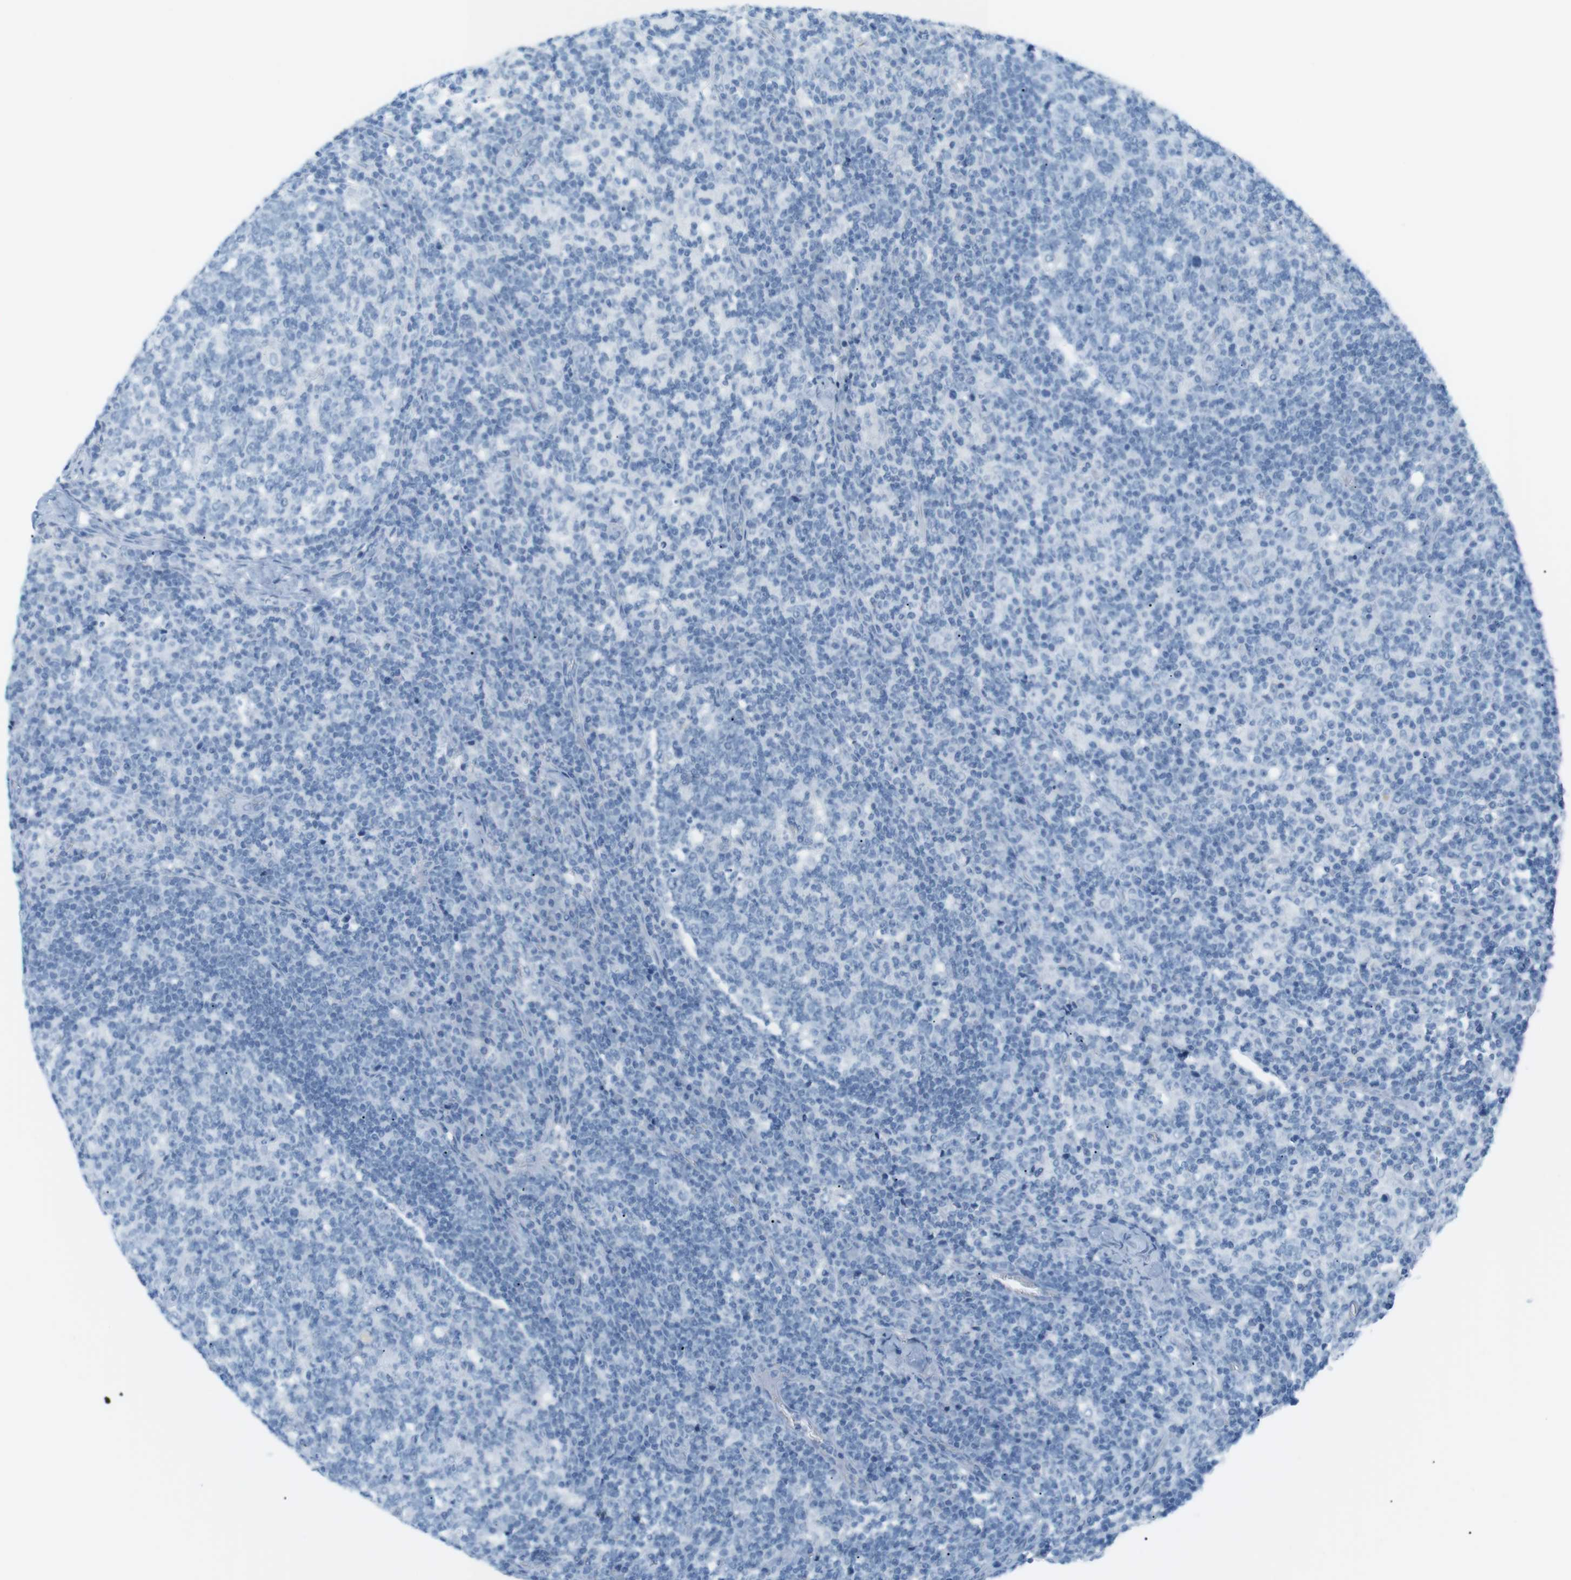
{"staining": {"intensity": "negative", "quantity": "none", "location": "none"}, "tissue": "lymph node", "cell_type": "Germinal center cells", "image_type": "normal", "snomed": [{"axis": "morphology", "description": "Normal tissue, NOS"}, {"axis": "morphology", "description": "Inflammation, NOS"}, {"axis": "topography", "description": "Lymph node"}], "caption": "Immunohistochemistry (IHC) of normal lymph node displays no positivity in germinal center cells. (Brightfield microscopy of DAB immunohistochemistry at high magnification).", "gene": "AZGP1", "patient": {"sex": "male", "age": 55}}